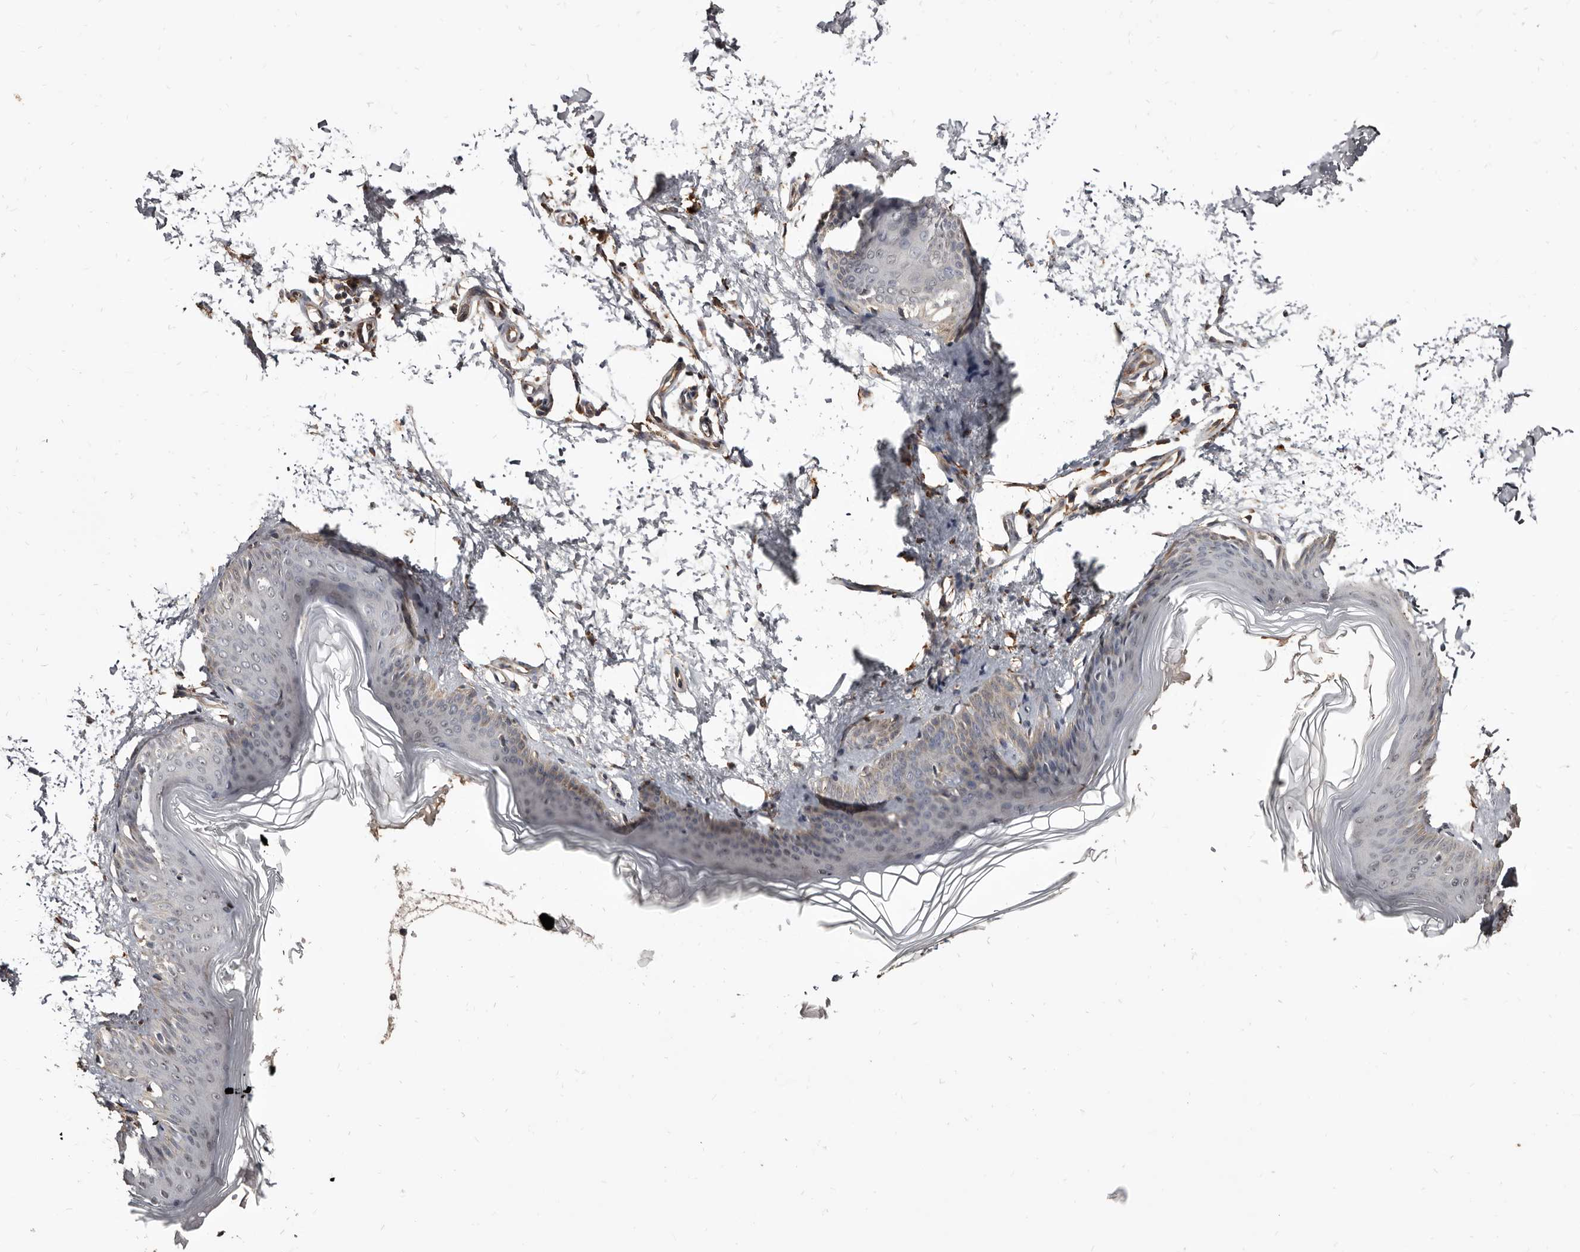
{"staining": {"intensity": "negative", "quantity": "none", "location": "none"}, "tissue": "skin", "cell_type": "Fibroblasts", "image_type": "normal", "snomed": [{"axis": "morphology", "description": "Normal tissue, NOS"}, {"axis": "topography", "description": "Skin"}], "caption": "Protein analysis of benign skin displays no significant positivity in fibroblasts. (Brightfield microscopy of DAB immunohistochemistry at high magnification).", "gene": "AKAP7", "patient": {"sex": "female", "age": 27}}